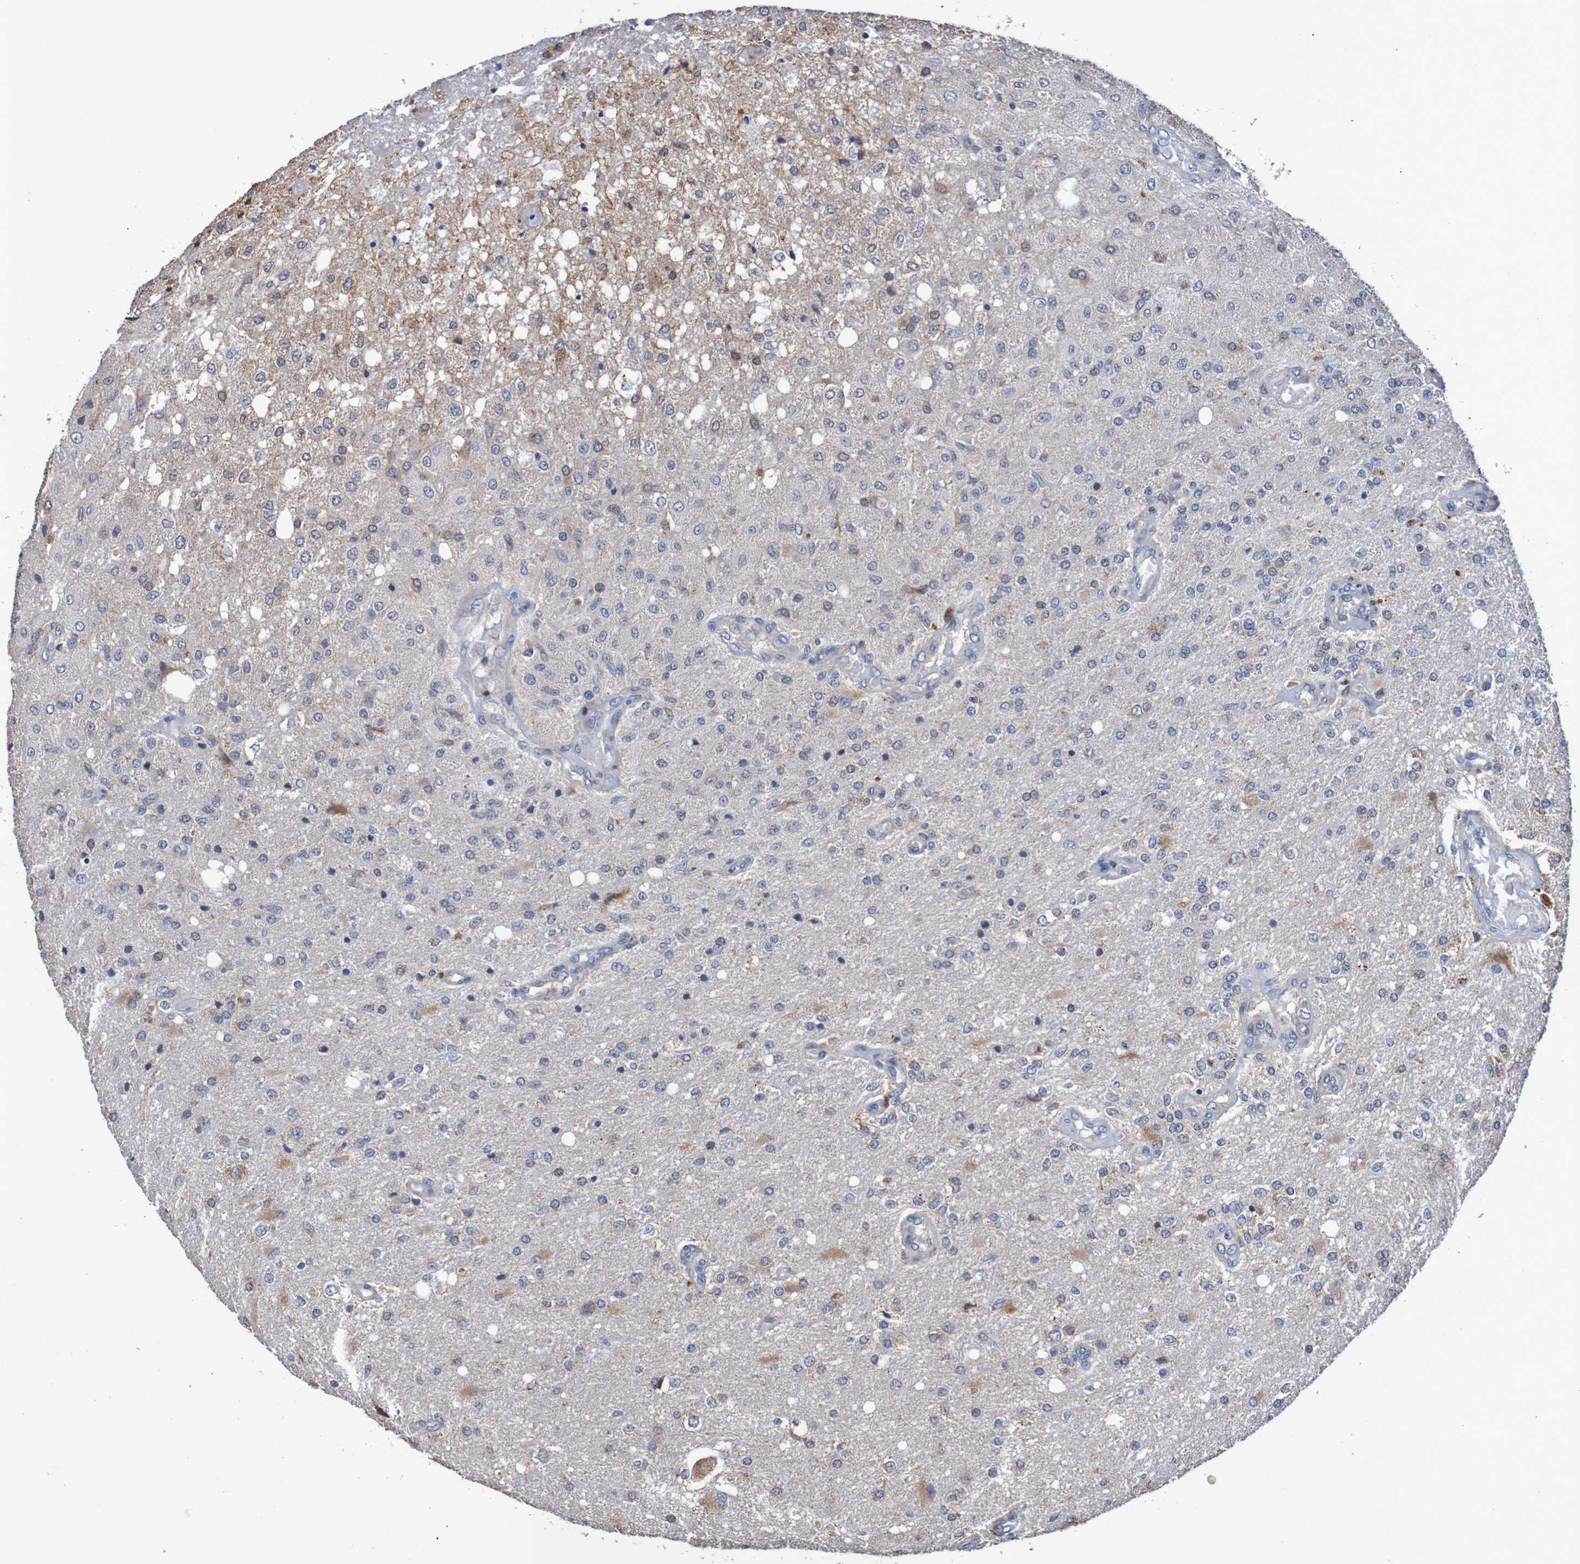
{"staining": {"intensity": "moderate", "quantity": "25%-75%", "location": "cytoplasmic/membranous"}, "tissue": "glioma", "cell_type": "Tumor cells", "image_type": "cancer", "snomed": [{"axis": "morphology", "description": "Normal tissue, NOS"}, {"axis": "morphology", "description": "Glioma, malignant, High grade"}, {"axis": "topography", "description": "Cerebral cortex"}], "caption": "Malignant high-grade glioma stained with a protein marker shows moderate staining in tumor cells.", "gene": "FIBP", "patient": {"sex": "male", "age": 77}}